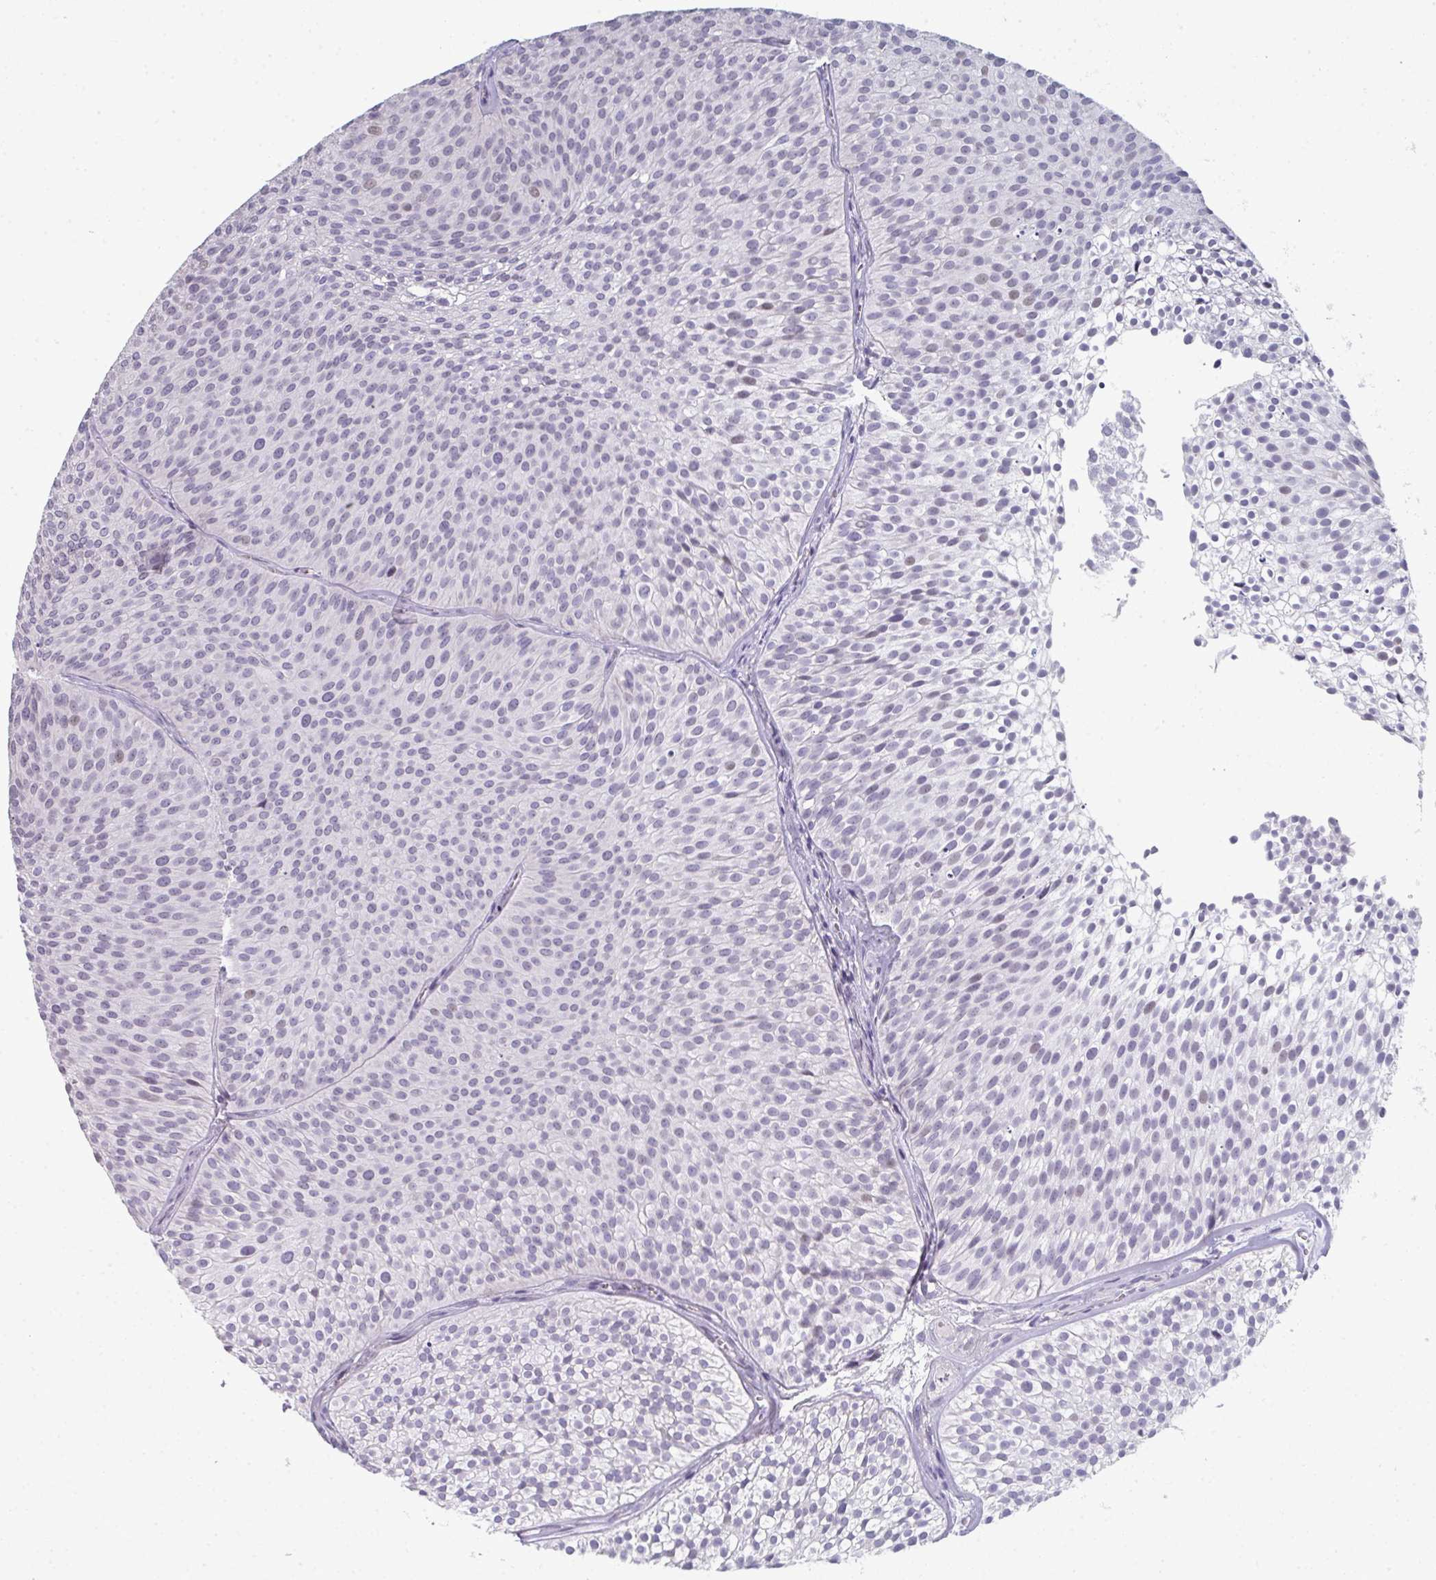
{"staining": {"intensity": "weak", "quantity": "<25%", "location": "nuclear"}, "tissue": "urothelial cancer", "cell_type": "Tumor cells", "image_type": "cancer", "snomed": [{"axis": "morphology", "description": "Urothelial carcinoma, Low grade"}, {"axis": "topography", "description": "Urinary bladder"}], "caption": "The IHC histopathology image has no significant staining in tumor cells of urothelial cancer tissue.", "gene": "A1CF", "patient": {"sex": "male", "age": 91}}